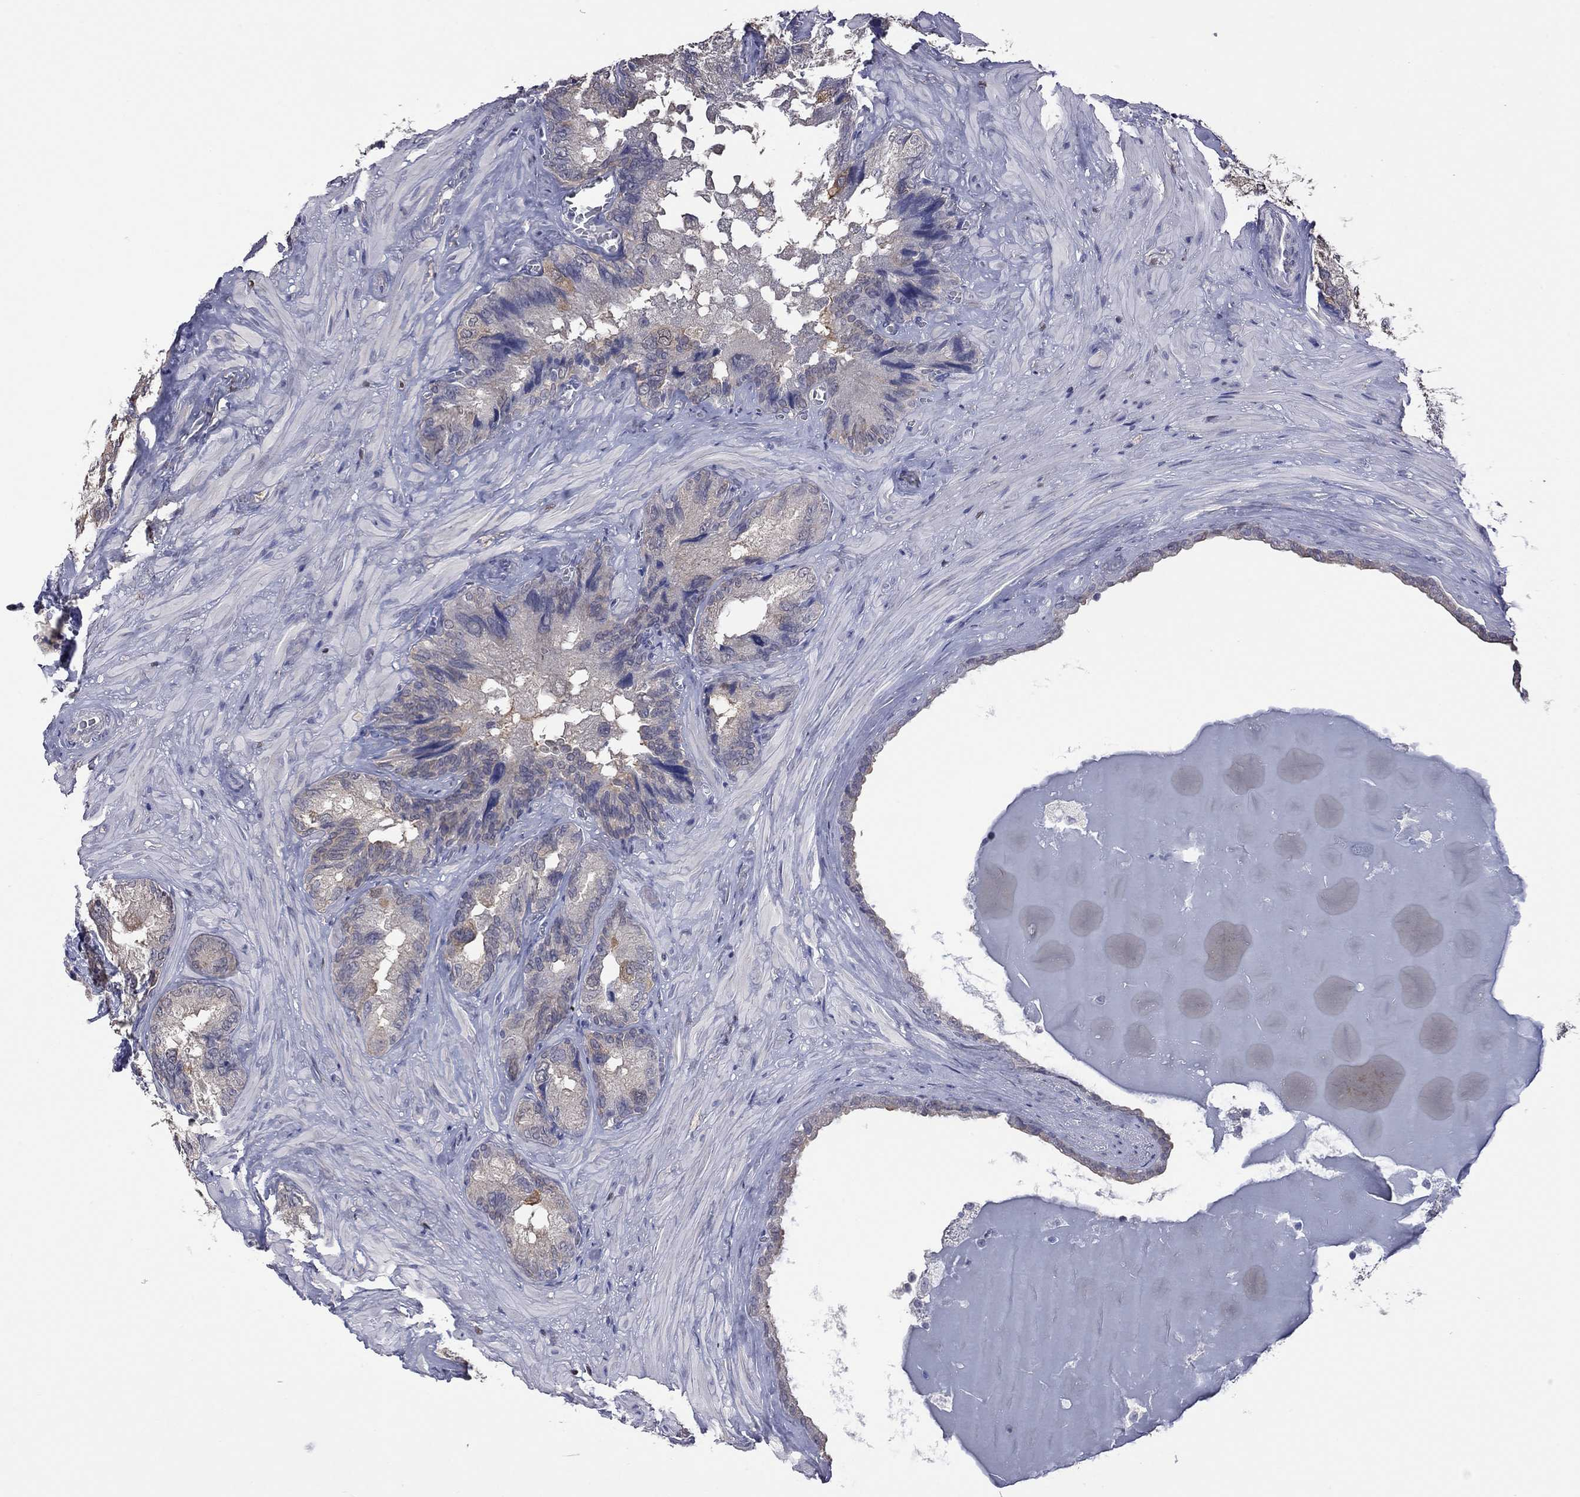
{"staining": {"intensity": "weak", "quantity": "<25%", "location": "cytoplasmic/membranous"}, "tissue": "seminal vesicle", "cell_type": "Glandular cells", "image_type": "normal", "snomed": [{"axis": "morphology", "description": "Normal tissue, NOS"}, {"axis": "topography", "description": "Seminal veicle"}], "caption": "Glandular cells show no significant protein expression in benign seminal vesicle.", "gene": "HYLS1", "patient": {"sex": "male", "age": 72}}